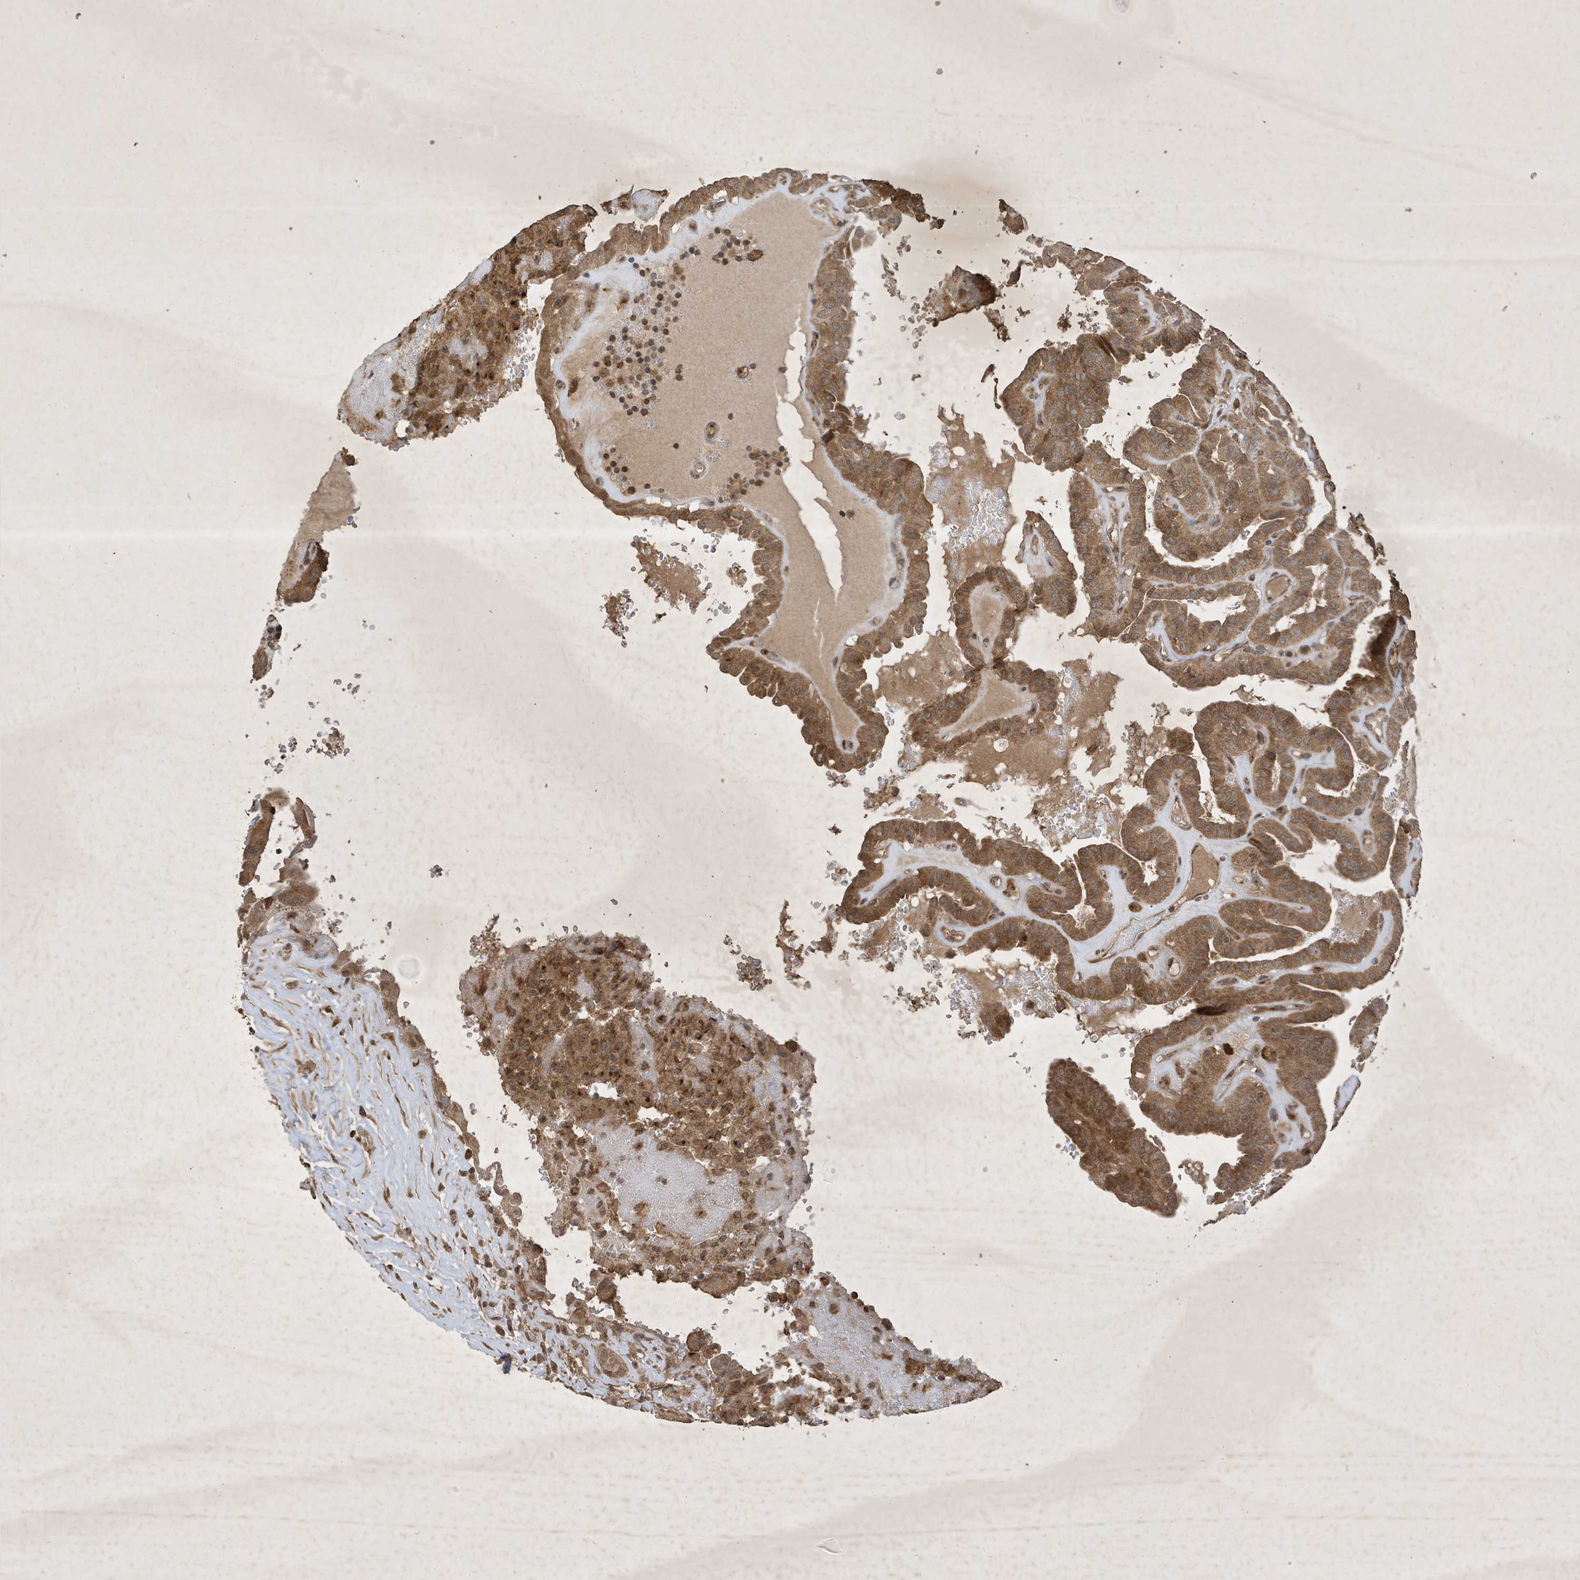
{"staining": {"intensity": "strong", "quantity": ">75%", "location": "cytoplasmic/membranous"}, "tissue": "thyroid cancer", "cell_type": "Tumor cells", "image_type": "cancer", "snomed": [{"axis": "morphology", "description": "Papillary adenocarcinoma, NOS"}, {"axis": "topography", "description": "Thyroid gland"}], "caption": "Approximately >75% of tumor cells in thyroid papillary adenocarcinoma exhibit strong cytoplasmic/membranous protein staining as visualized by brown immunohistochemical staining.", "gene": "STX10", "patient": {"sex": "male", "age": 77}}